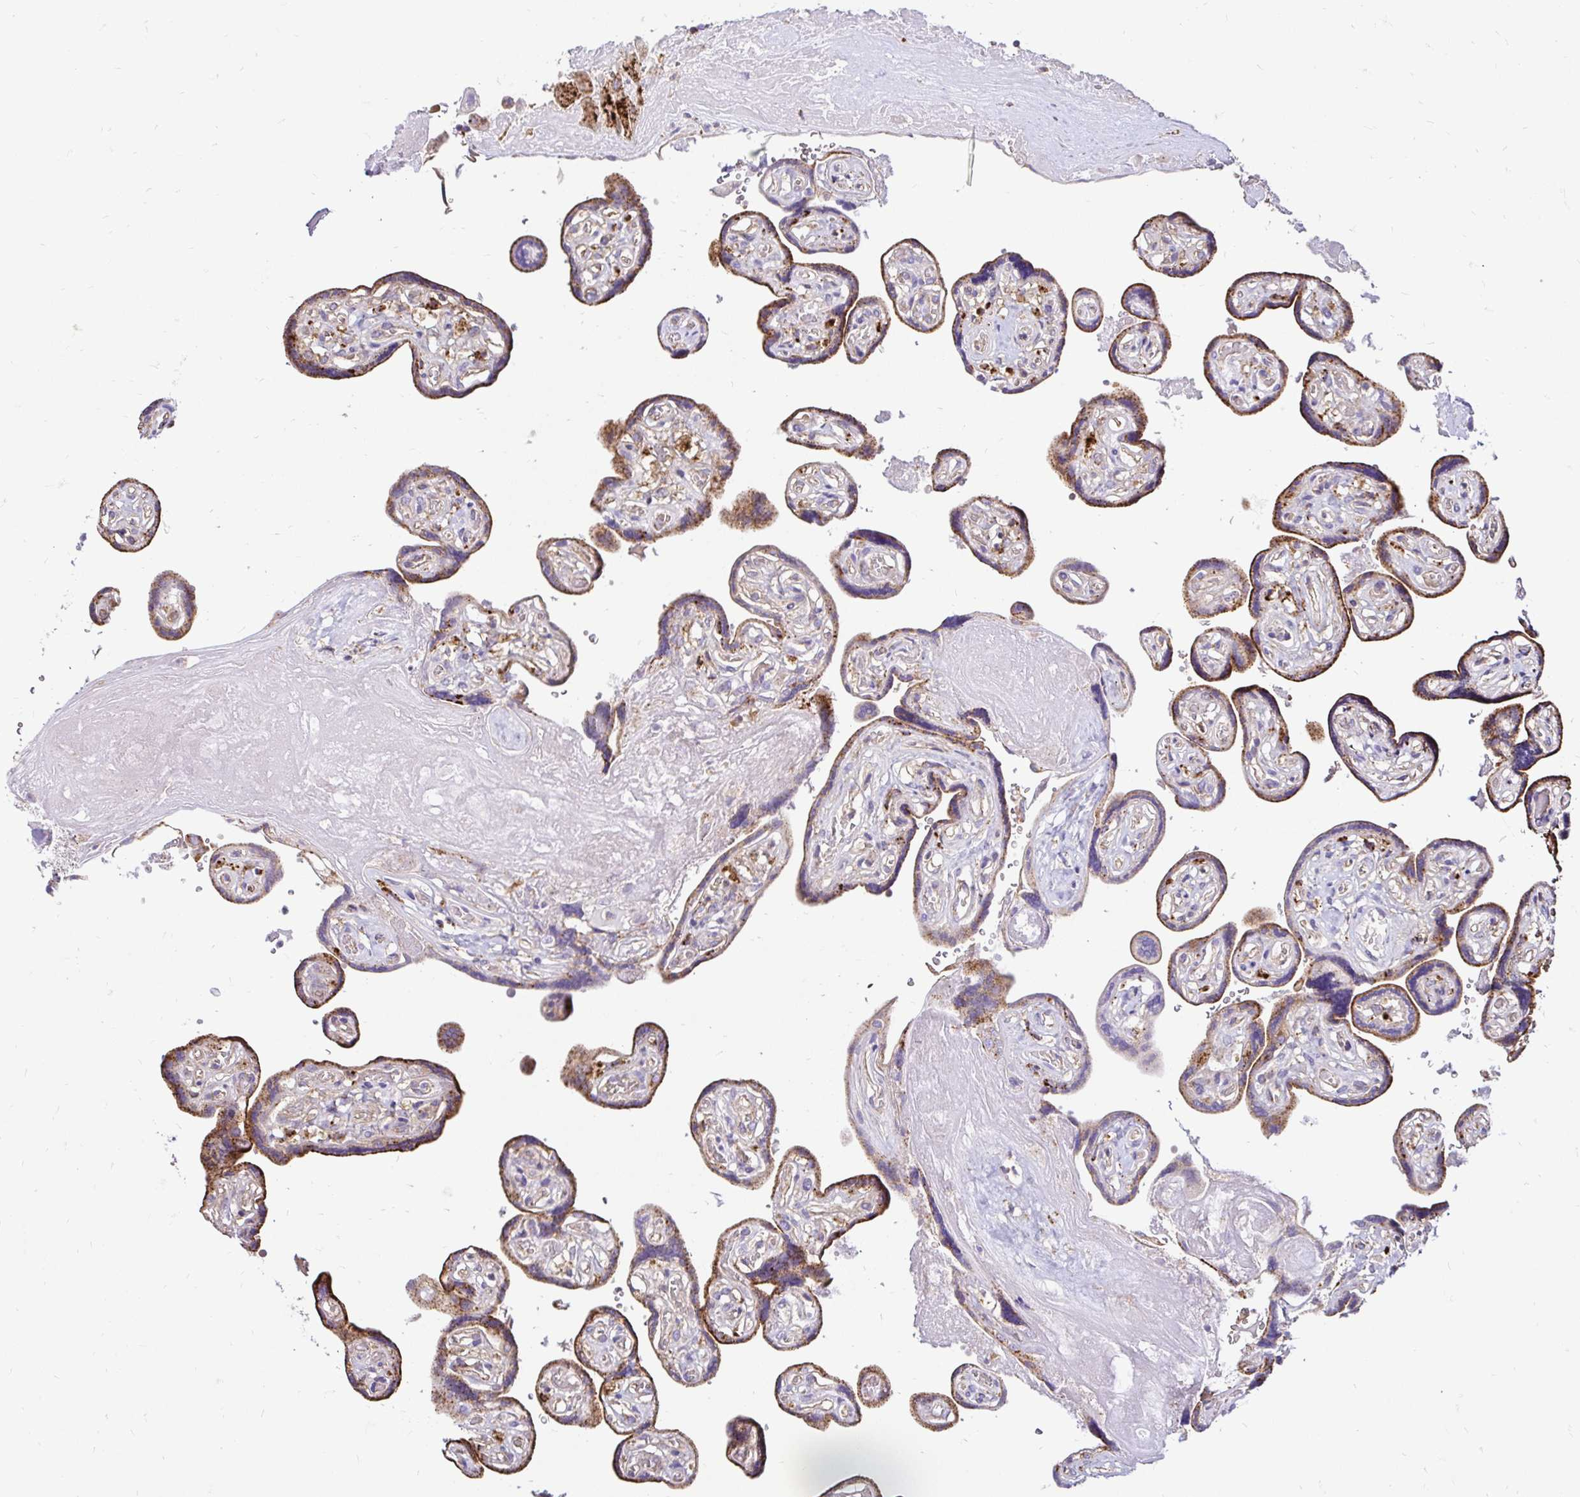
{"staining": {"intensity": "moderate", "quantity": ">75%", "location": "cytoplasmic/membranous"}, "tissue": "placenta", "cell_type": "Trophoblastic cells", "image_type": "normal", "snomed": [{"axis": "morphology", "description": "Normal tissue, NOS"}, {"axis": "topography", "description": "Placenta"}], "caption": "Immunohistochemistry (DAB (3,3'-diaminobenzidine)) staining of normal placenta displays moderate cytoplasmic/membranous protein staining in about >75% of trophoblastic cells. Nuclei are stained in blue.", "gene": "FUCA1", "patient": {"sex": "female", "age": 32}}